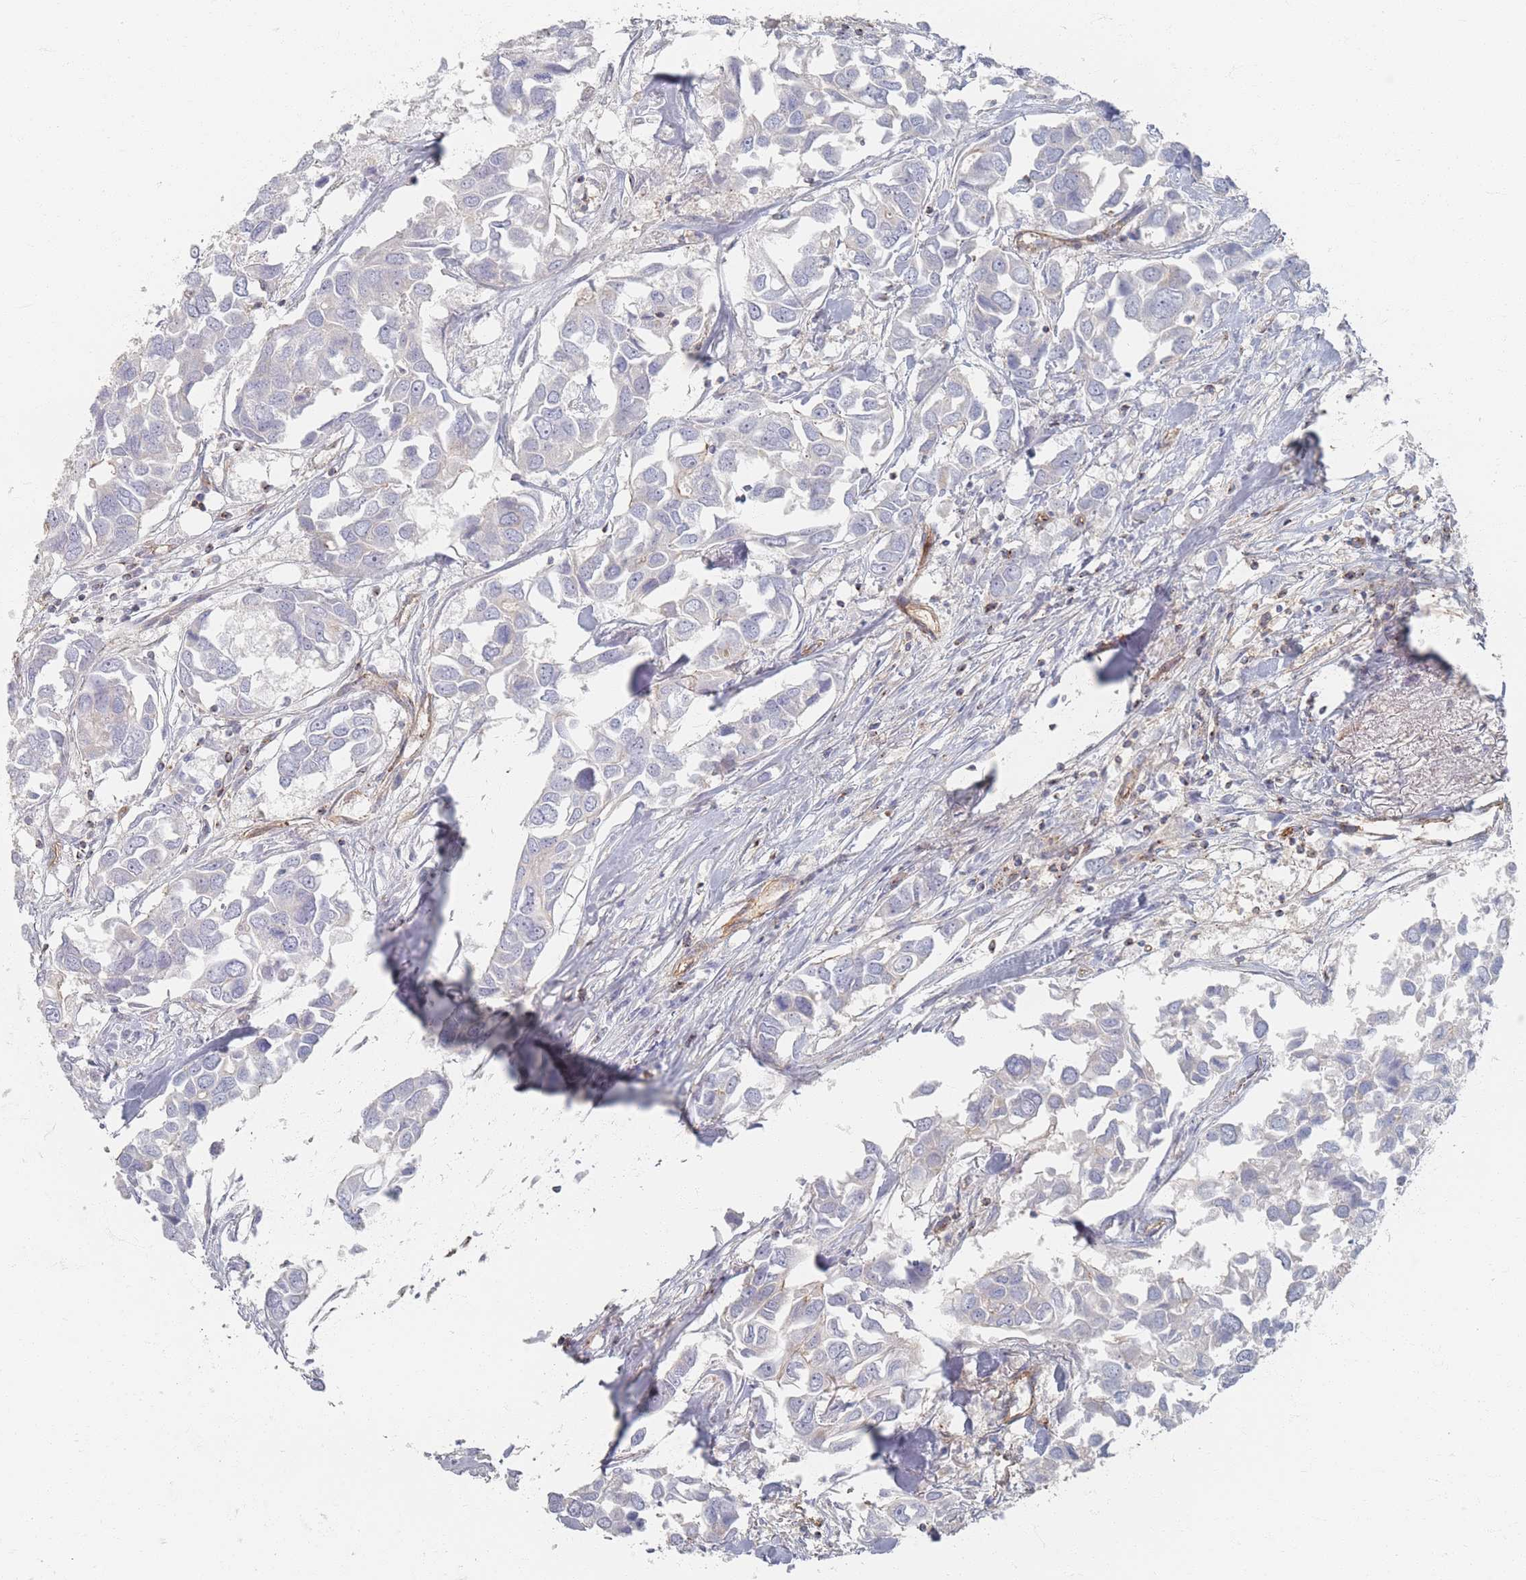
{"staining": {"intensity": "negative", "quantity": "none", "location": "none"}, "tissue": "breast cancer", "cell_type": "Tumor cells", "image_type": "cancer", "snomed": [{"axis": "morphology", "description": "Duct carcinoma"}, {"axis": "topography", "description": "Breast"}], "caption": "IHC histopathology image of neoplastic tissue: human intraductal carcinoma (breast) stained with DAB (3,3'-diaminobenzidine) reveals no significant protein expression in tumor cells.", "gene": "GNB1", "patient": {"sex": "female", "age": 83}}